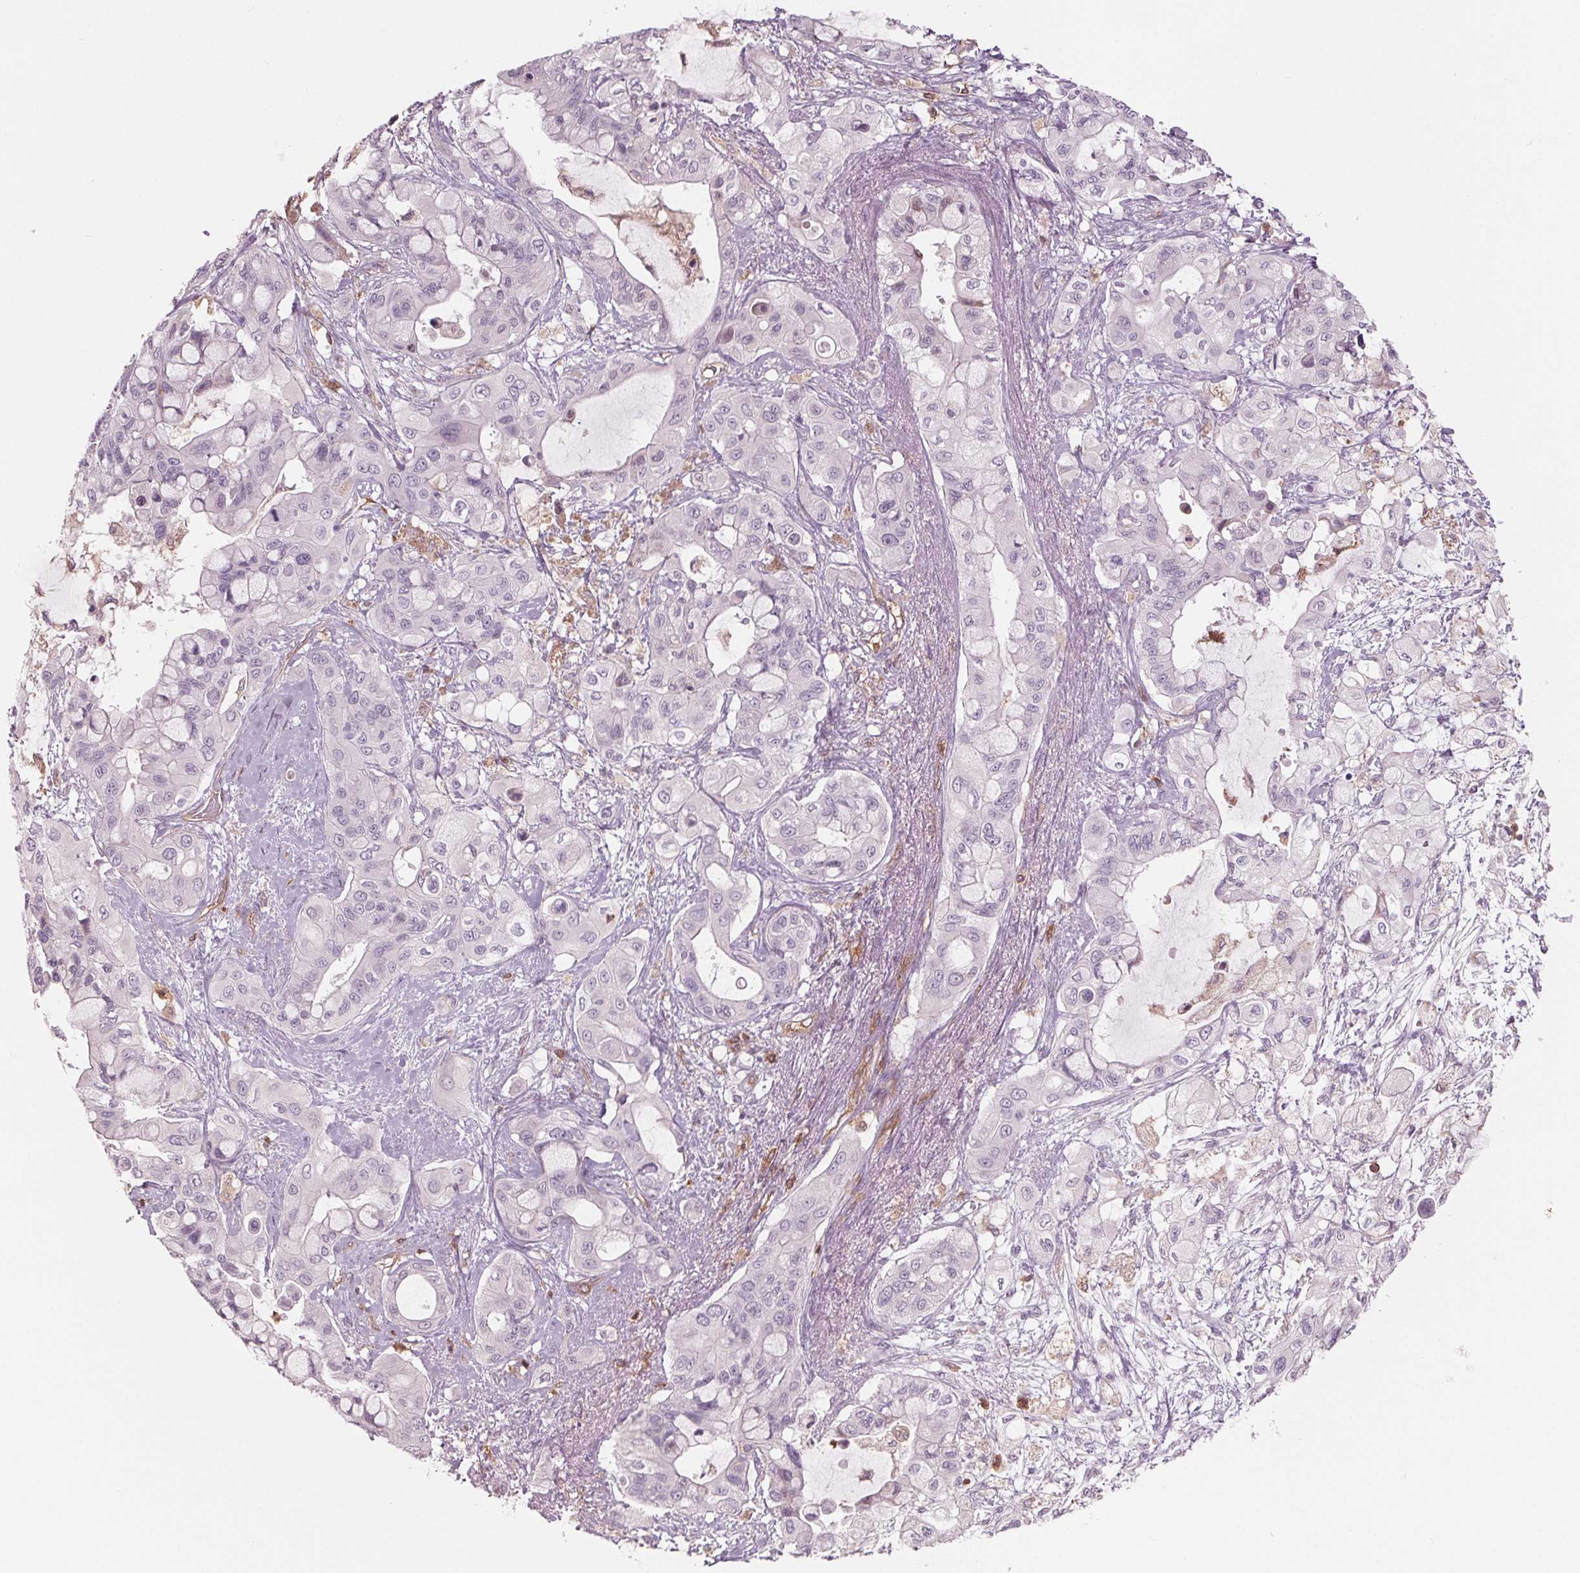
{"staining": {"intensity": "negative", "quantity": "none", "location": "none"}, "tissue": "pancreatic cancer", "cell_type": "Tumor cells", "image_type": "cancer", "snomed": [{"axis": "morphology", "description": "Adenocarcinoma, NOS"}, {"axis": "topography", "description": "Pancreas"}], "caption": "Pancreatic adenocarcinoma was stained to show a protein in brown. There is no significant positivity in tumor cells.", "gene": "ARHGAP25", "patient": {"sex": "male", "age": 71}}